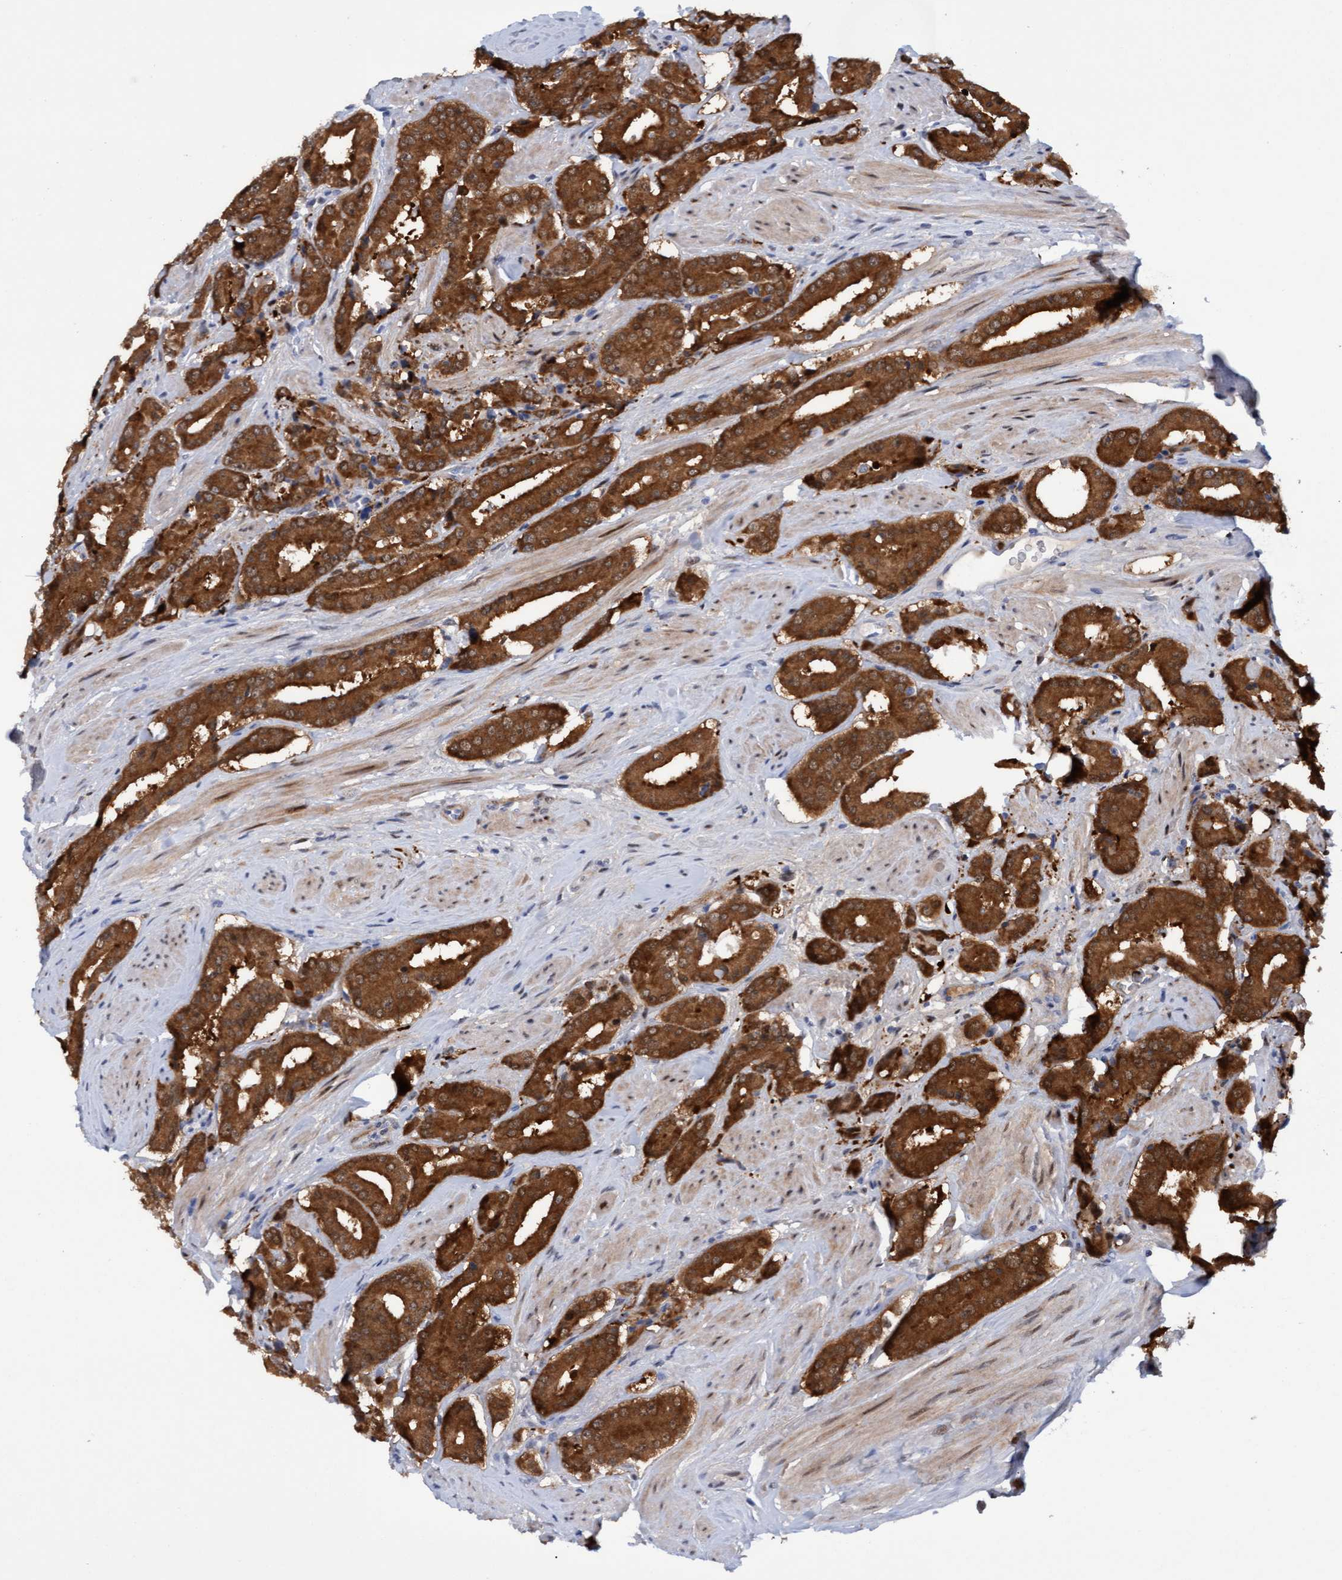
{"staining": {"intensity": "strong", "quantity": ">75%", "location": "cytoplasmic/membranous"}, "tissue": "prostate cancer", "cell_type": "Tumor cells", "image_type": "cancer", "snomed": [{"axis": "morphology", "description": "Adenocarcinoma, High grade"}, {"axis": "topography", "description": "Prostate"}], "caption": "Protein analysis of adenocarcinoma (high-grade) (prostate) tissue displays strong cytoplasmic/membranous staining in approximately >75% of tumor cells. (DAB IHC with brightfield microscopy, high magnification).", "gene": "PINX1", "patient": {"sex": "male", "age": 71}}